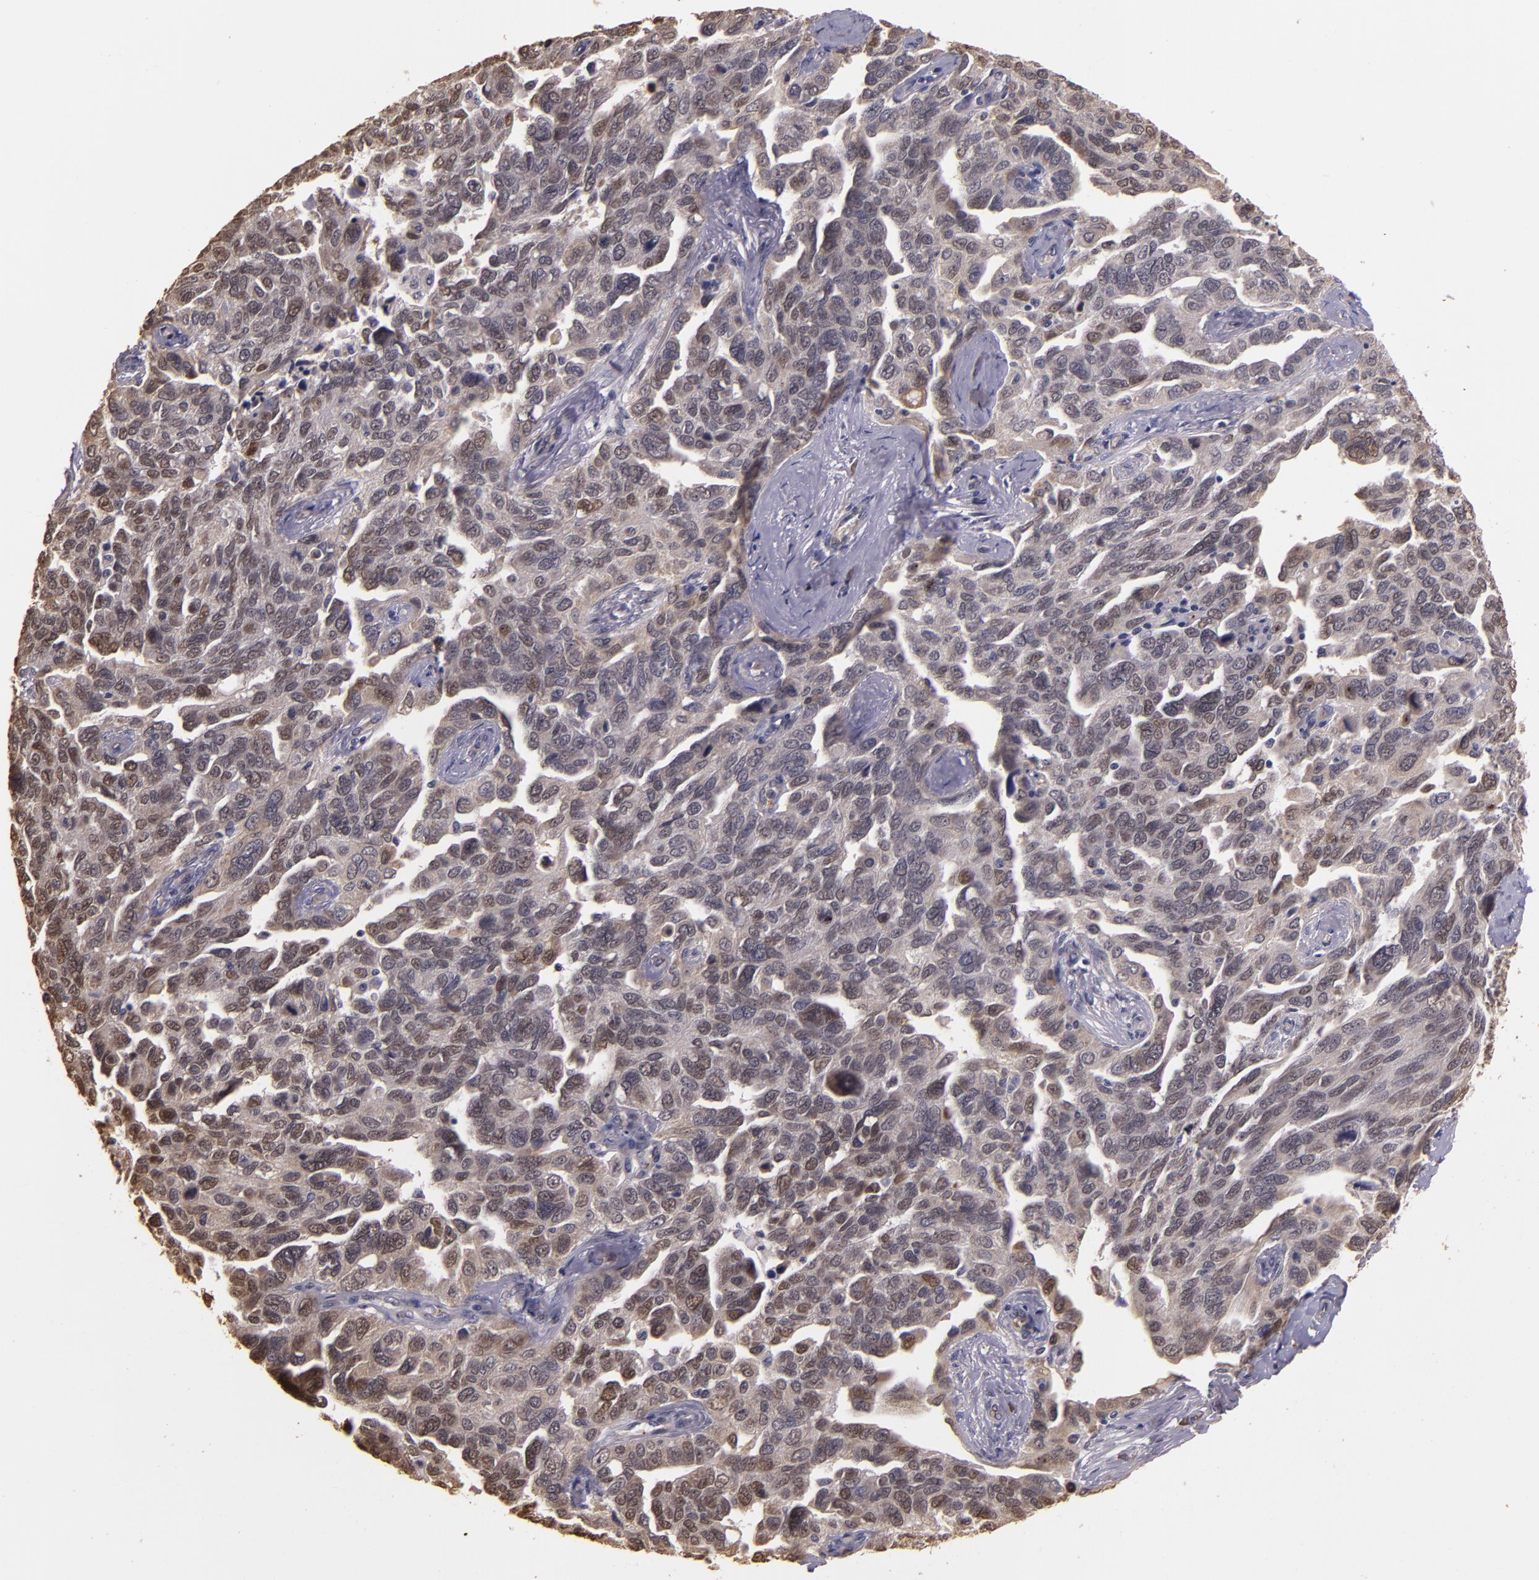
{"staining": {"intensity": "moderate", "quantity": "<25%", "location": "nuclear"}, "tissue": "ovarian cancer", "cell_type": "Tumor cells", "image_type": "cancer", "snomed": [{"axis": "morphology", "description": "Cystadenocarcinoma, serous, NOS"}, {"axis": "topography", "description": "Ovary"}], "caption": "DAB immunohistochemical staining of human ovarian cancer shows moderate nuclear protein positivity in approximately <25% of tumor cells.", "gene": "SYTL4", "patient": {"sex": "female", "age": 64}}